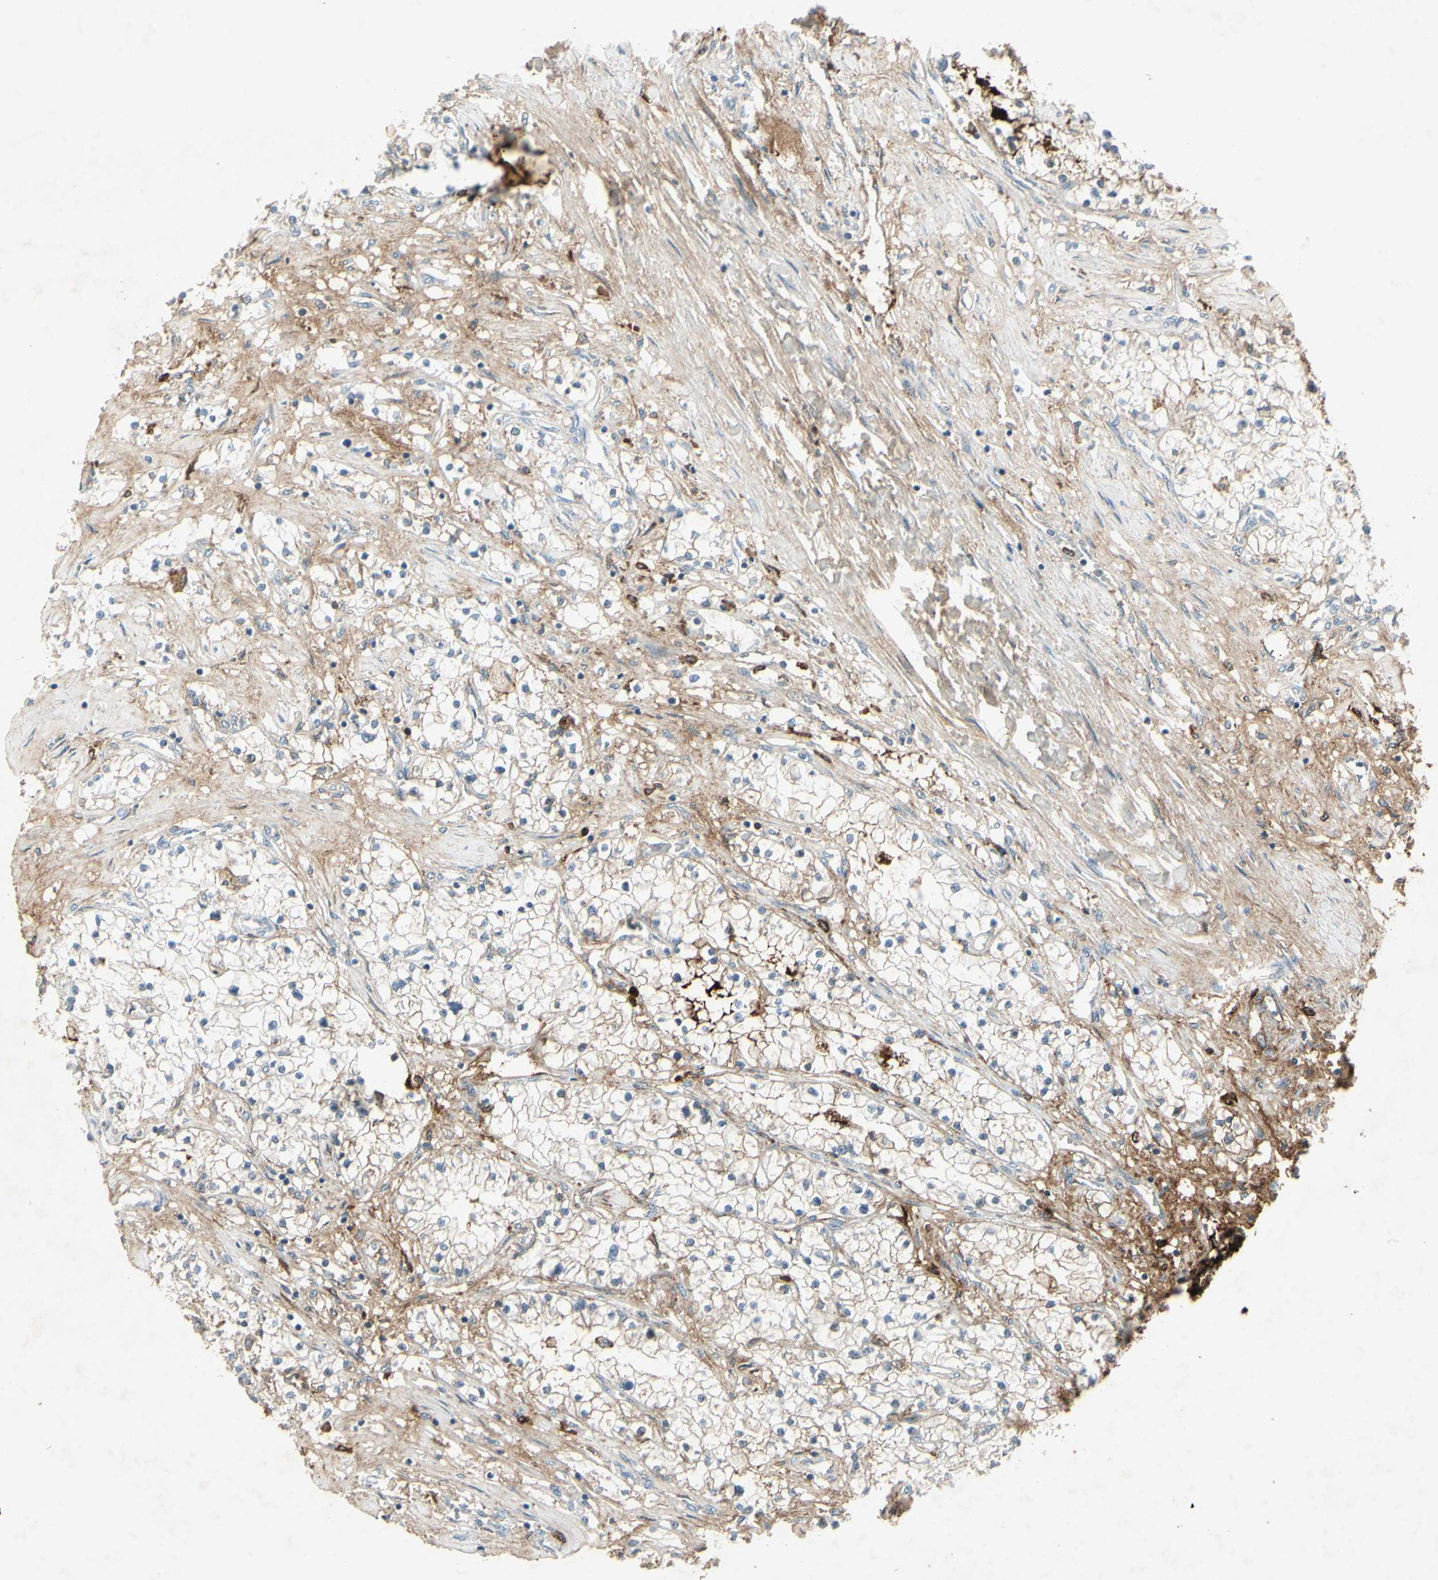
{"staining": {"intensity": "moderate", "quantity": "<25%", "location": "cytoplasmic/membranous"}, "tissue": "renal cancer", "cell_type": "Tumor cells", "image_type": "cancer", "snomed": [{"axis": "morphology", "description": "Adenocarcinoma, NOS"}, {"axis": "topography", "description": "Kidney"}], "caption": "Immunohistochemical staining of human renal cancer (adenocarcinoma) exhibits low levels of moderate cytoplasmic/membranous expression in about <25% of tumor cells.", "gene": "IGHM", "patient": {"sex": "male", "age": 68}}